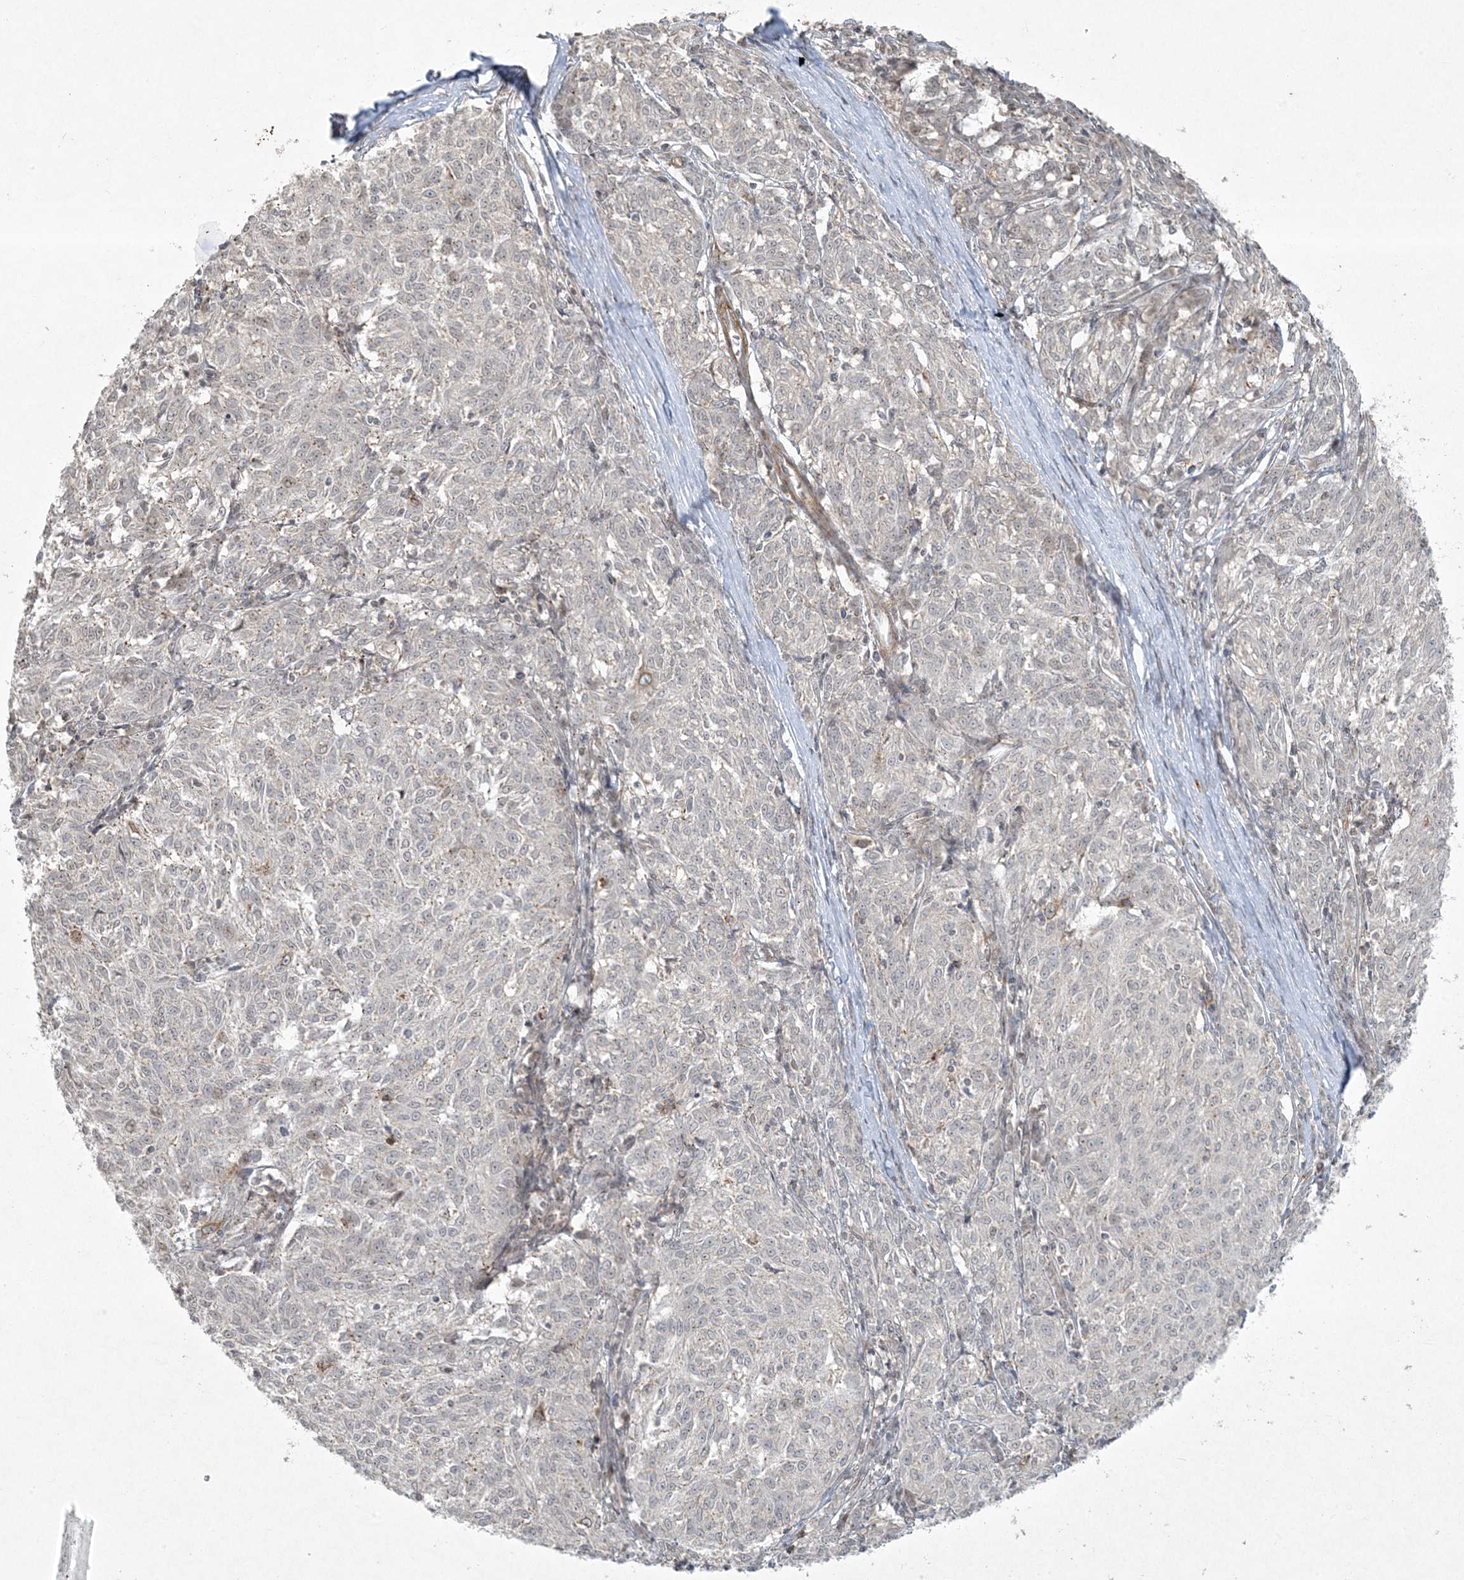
{"staining": {"intensity": "negative", "quantity": "none", "location": "none"}, "tissue": "melanoma", "cell_type": "Tumor cells", "image_type": "cancer", "snomed": [{"axis": "morphology", "description": "Malignant melanoma, NOS"}, {"axis": "topography", "description": "Skin"}], "caption": "A high-resolution photomicrograph shows immunohistochemistry (IHC) staining of melanoma, which displays no significant positivity in tumor cells.", "gene": "ZNF263", "patient": {"sex": "female", "age": 72}}